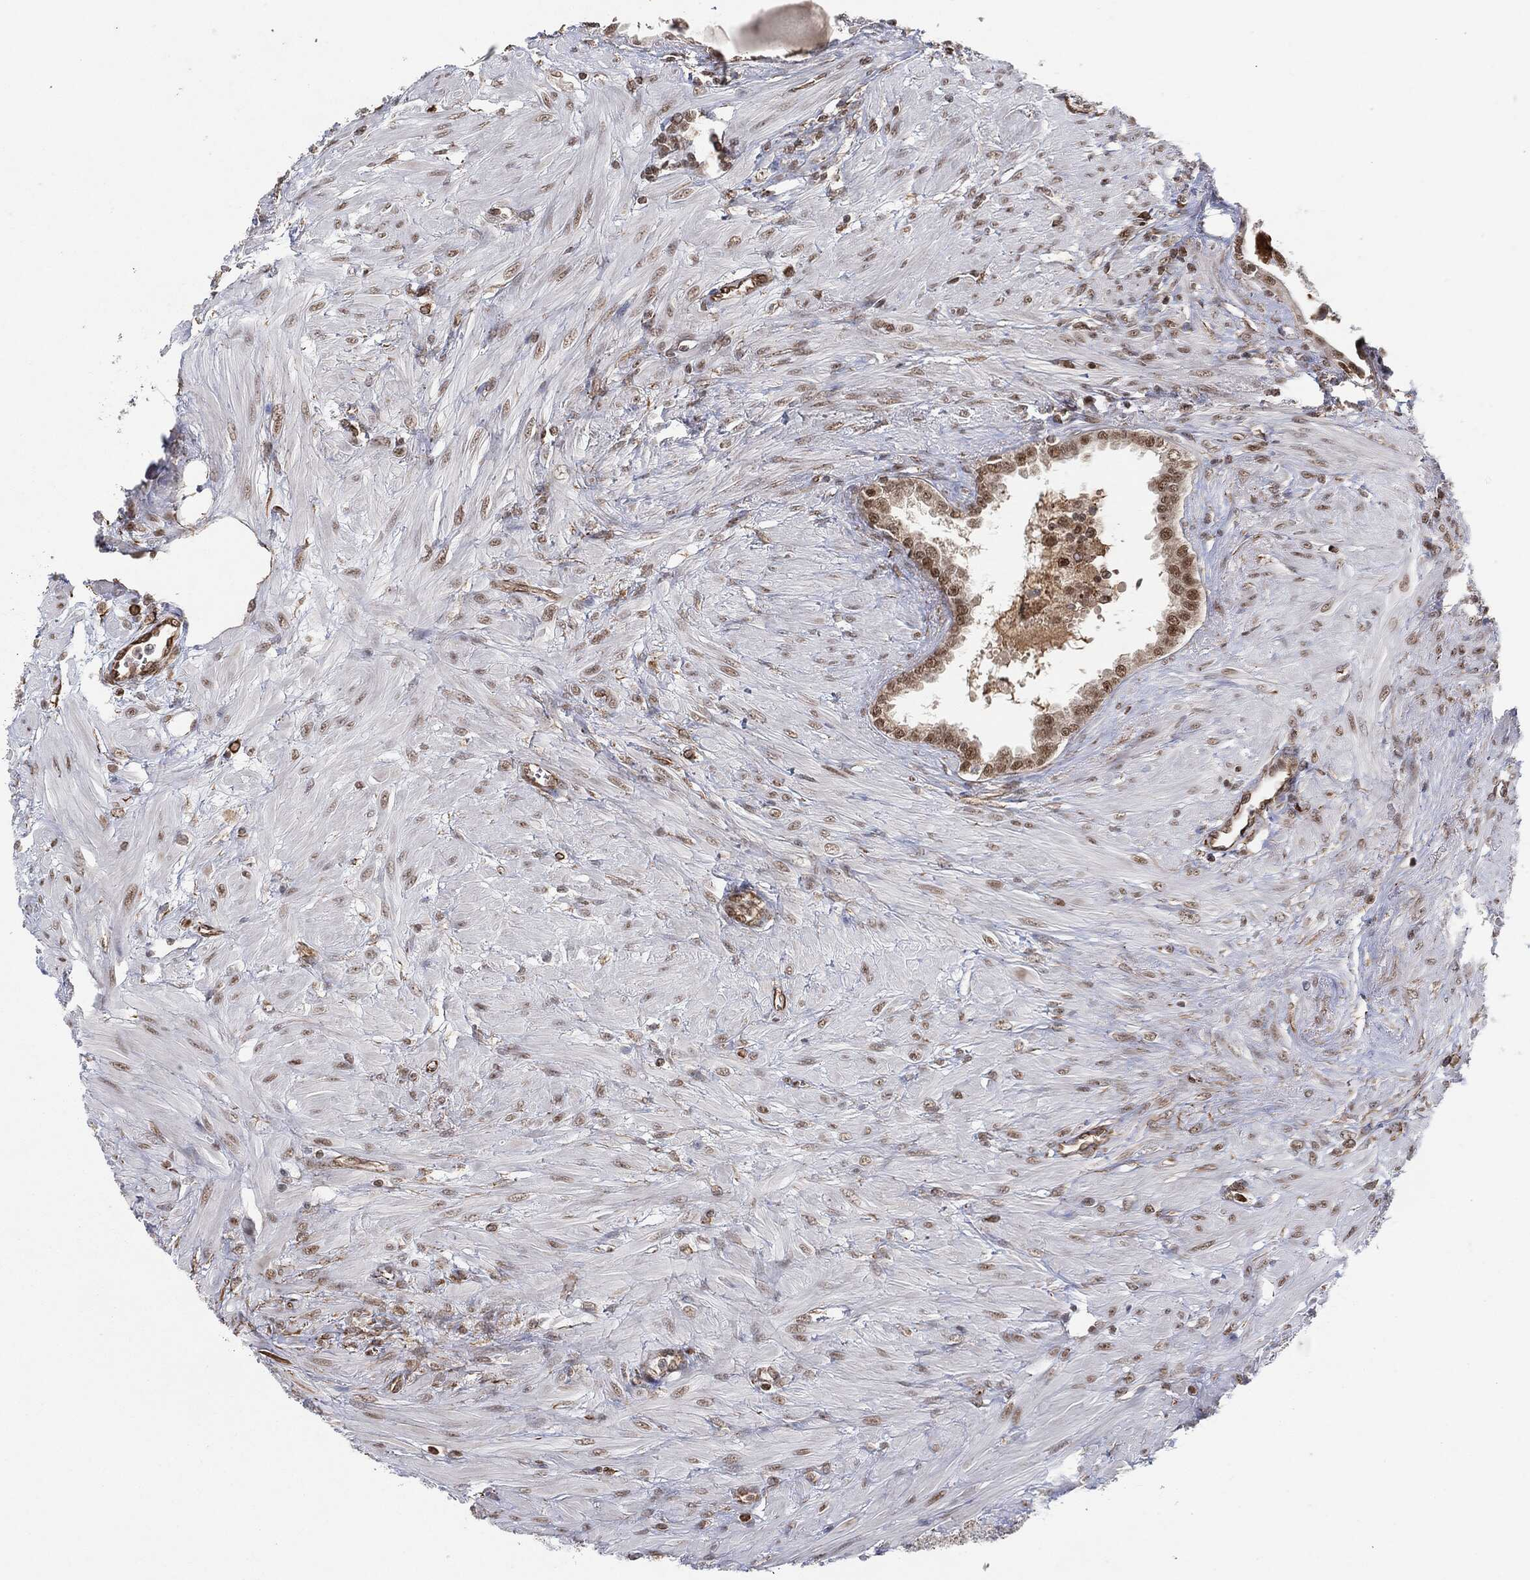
{"staining": {"intensity": "moderate", "quantity": "25%-75%", "location": "nuclear"}, "tissue": "prostate cancer", "cell_type": "Tumor cells", "image_type": "cancer", "snomed": [{"axis": "morphology", "description": "Adenocarcinoma, NOS"}, {"axis": "topography", "description": "Prostate and seminal vesicle, NOS"}, {"axis": "topography", "description": "Prostate"}], "caption": "This is a histology image of immunohistochemistry (IHC) staining of prostate cancer, which shows moderate positivity in the nuclear of tumor cells.", "gene": "TP53RK", "patient": {"sex": "male", "age": 79}}